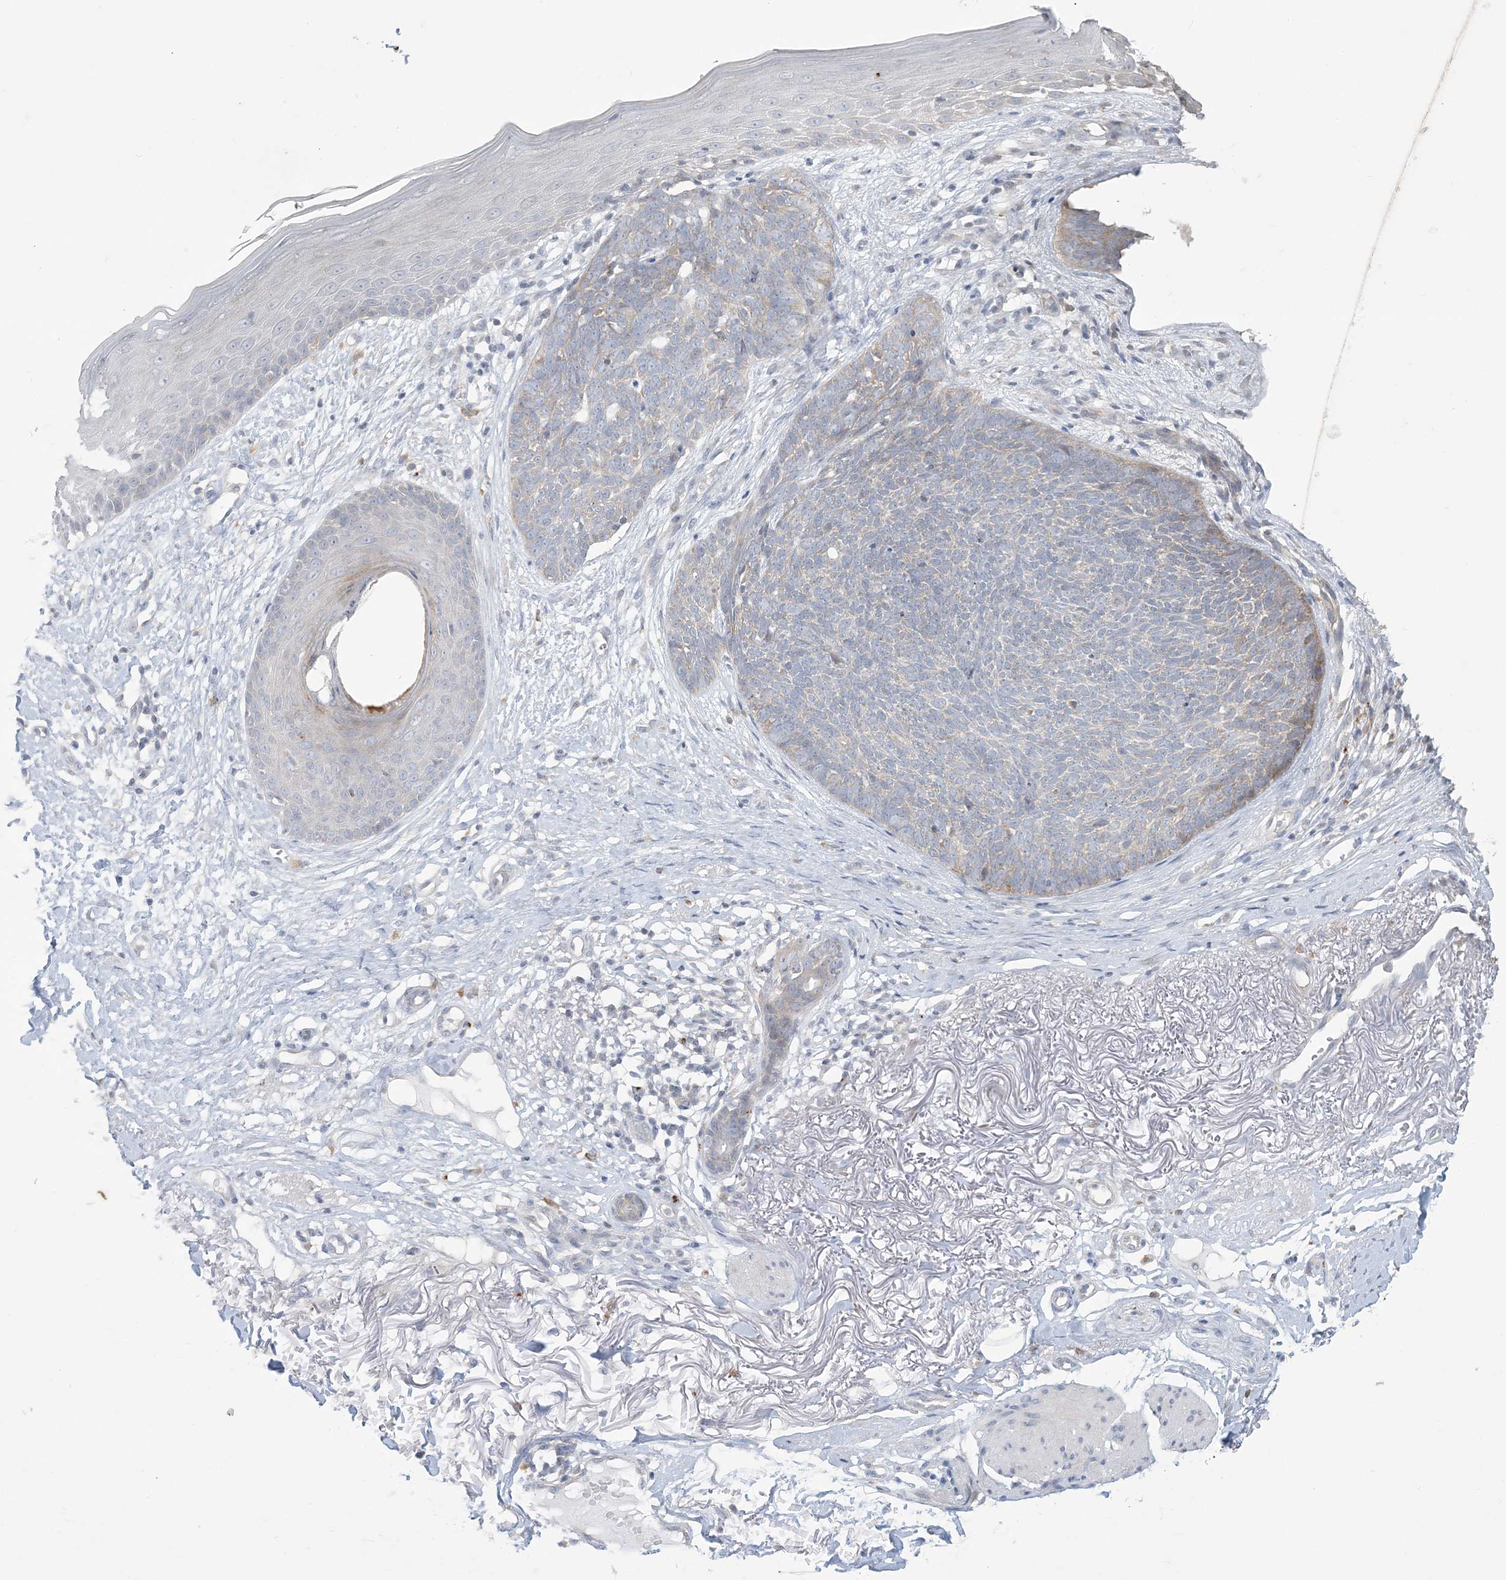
{"staining": {"intensity": "negative", "quantity": "none", "location": "none"}, "tissue": "skin cancer", "cell_type": "Tumor cells", "image_type": "cancer", "snomed": [{"axis": "morphology", "description": "Basal cell carcinoma"}, {"axis": "topography", "description": "Skin"}], "caption": "Immunohistochemical staining of skin cancer exhibits no significant expression in tumor cells. The staining was performed using DAB to visualize the protein expression in brown, while the nuclei were stained in blue with hematoxylin (Magnification: 20x).", "gene": "KIF3A", "patient": {"sex": "female", "age": 70}}